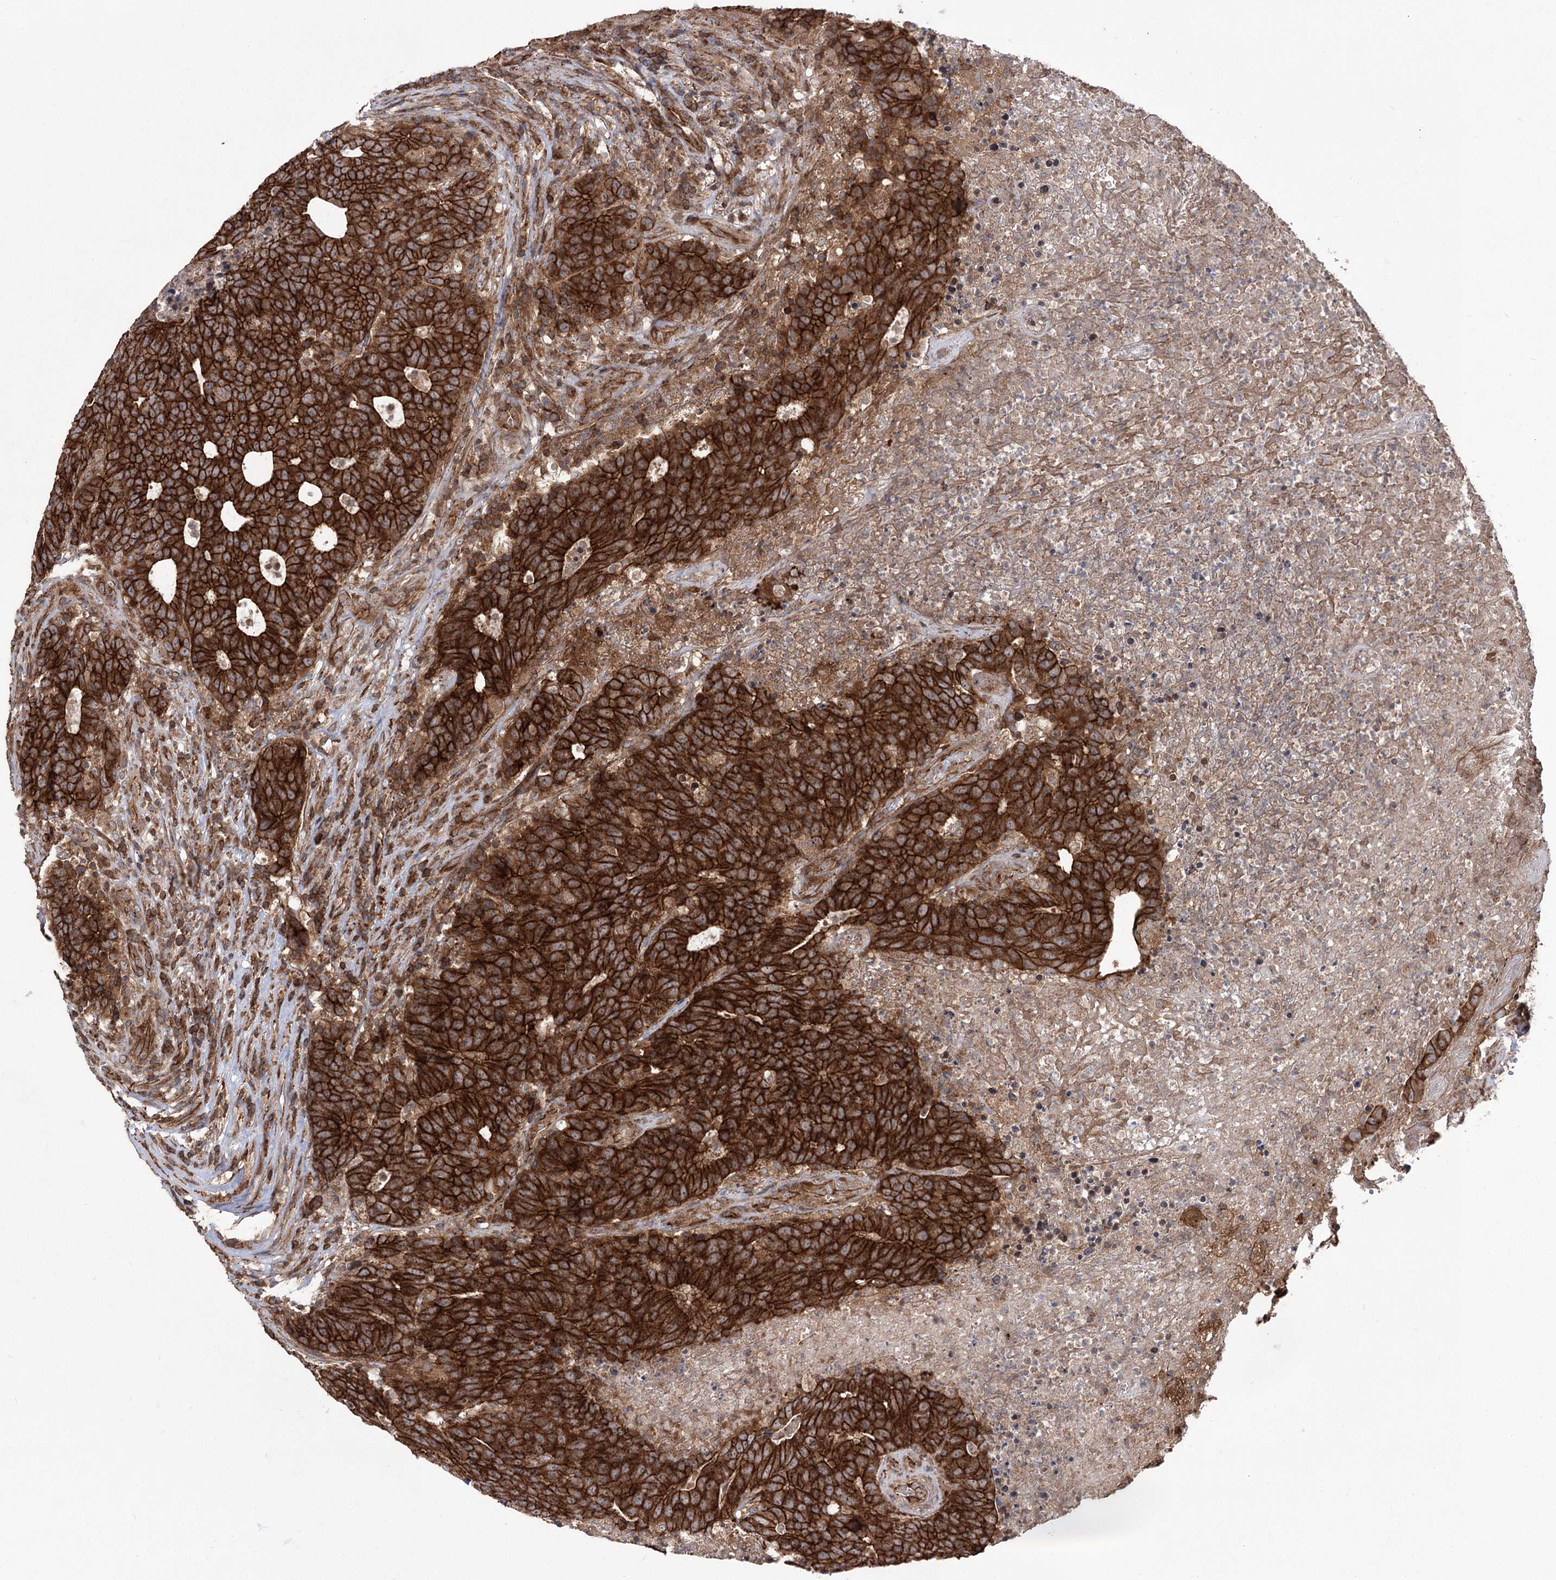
{"staining": {"intensity": "strong", "quantity": ">75%", "location": "cytoplasmic/membranous"}, "tissue": "colorectal cancer", "cell_type": "Tumor cells", "image_type": "cancer", "snomed": [{"axis": "morphology", "description": "Adenocarcinoma, NOS"}, {"axis": "topography", "description": "Colon"}], "caption": "Brown immunohistochemical staining in human colorectal adenocarcinoma shows strong cytoplasmic/membranous staining in approximately >75% of tumor cells.", "gene": "DHX29", "patient": {"sex": "female", "age": 75}}